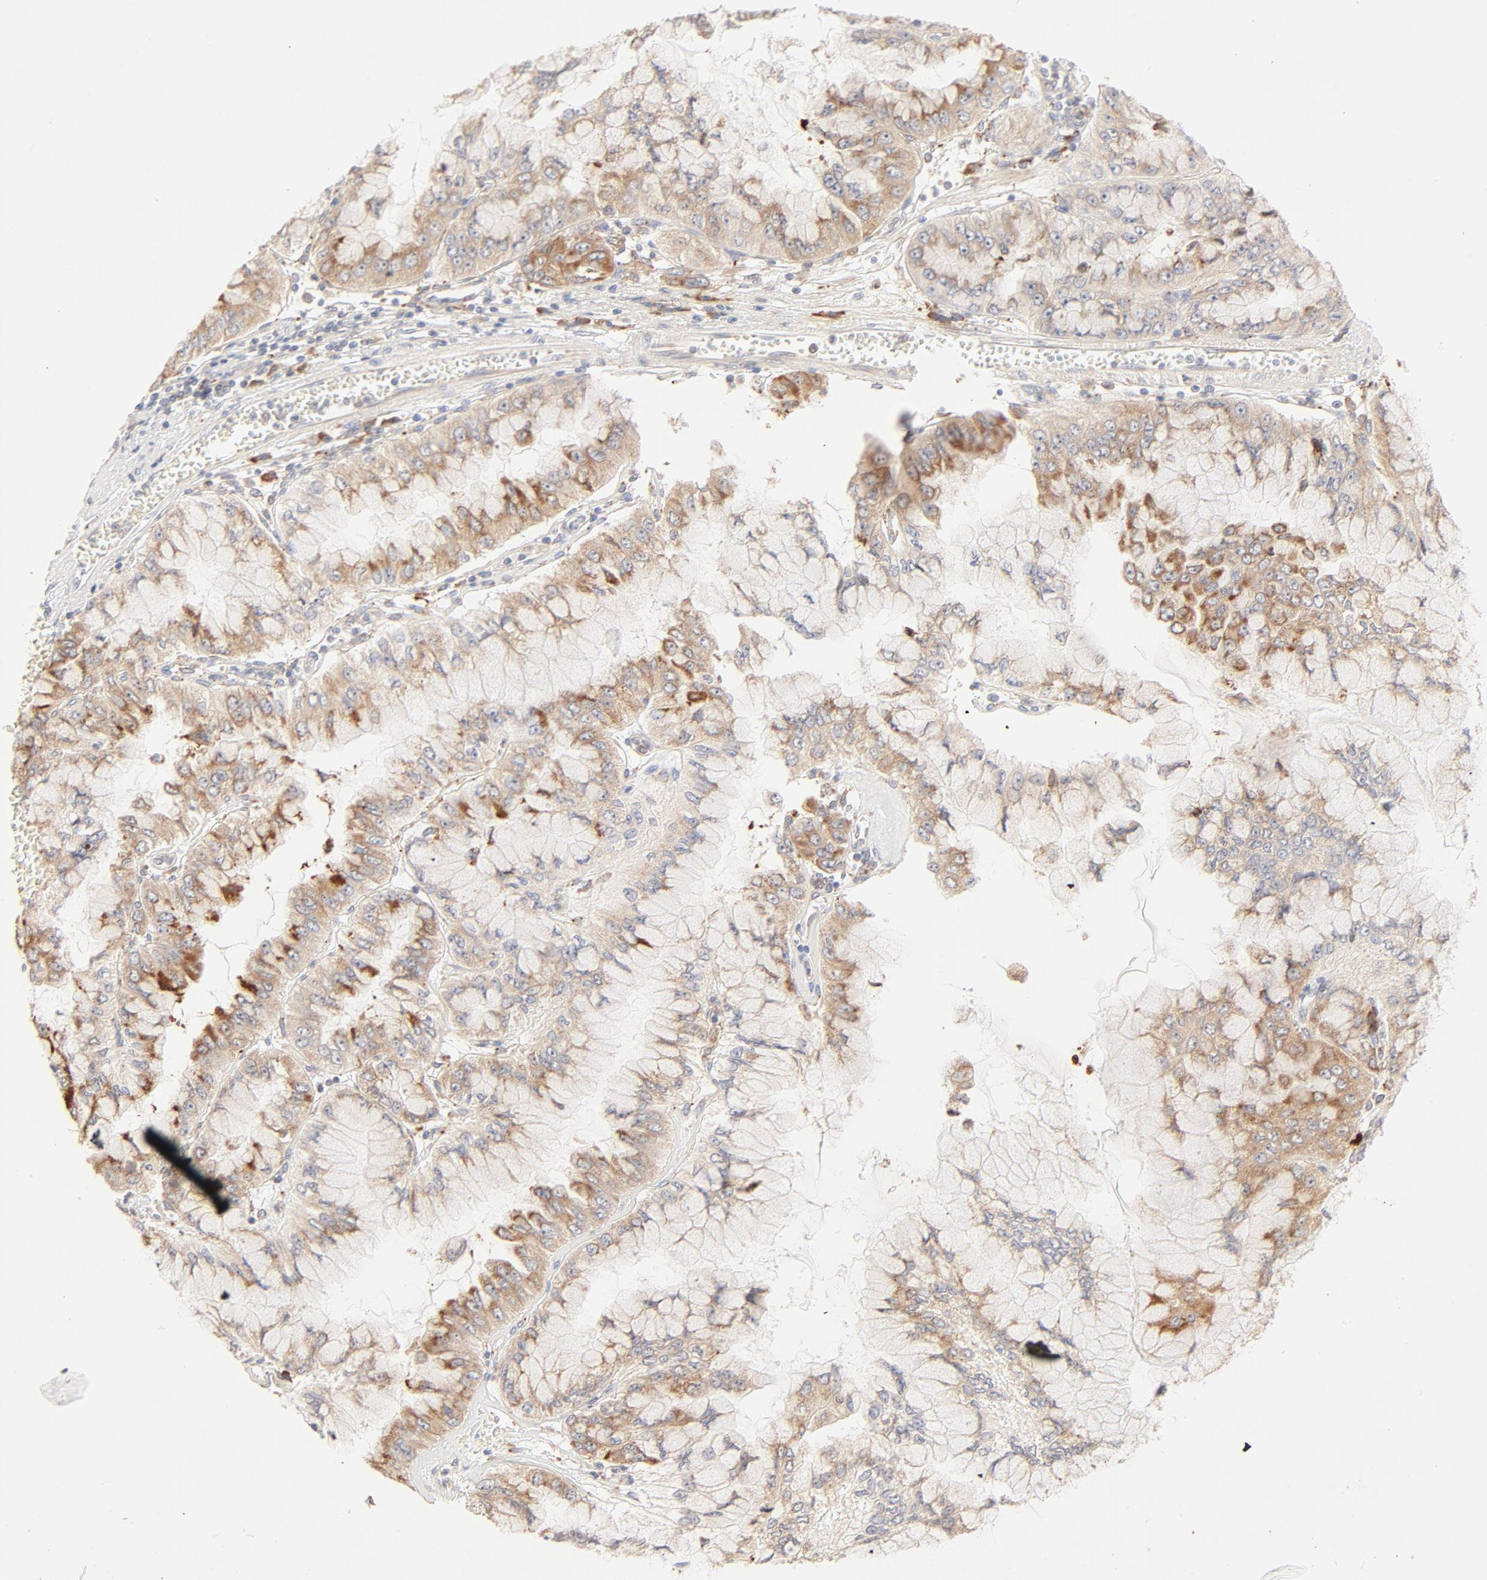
{"staining": {"intensity": "moderate", "quantity": ">75%", "location": "cytoplasmic/membranous"}, "tissue": "liver cancer", "cell_type": "Tumor cells", "image_type": "cancer", "snomed": [{"axis": "morphology", "description": "Cholangiocarcinoma"}, {"axis": "topography", "description": "Liver"}], "caption": "There is medium levels of moderate cytoplasmic/membranous staining in tumor cells of cholangiocarcinoma (liver), as demonstrated by immunohistochemical staining (brown color).", "gene": "PARP12", "patient": {"sex": "female", "age": 79}}